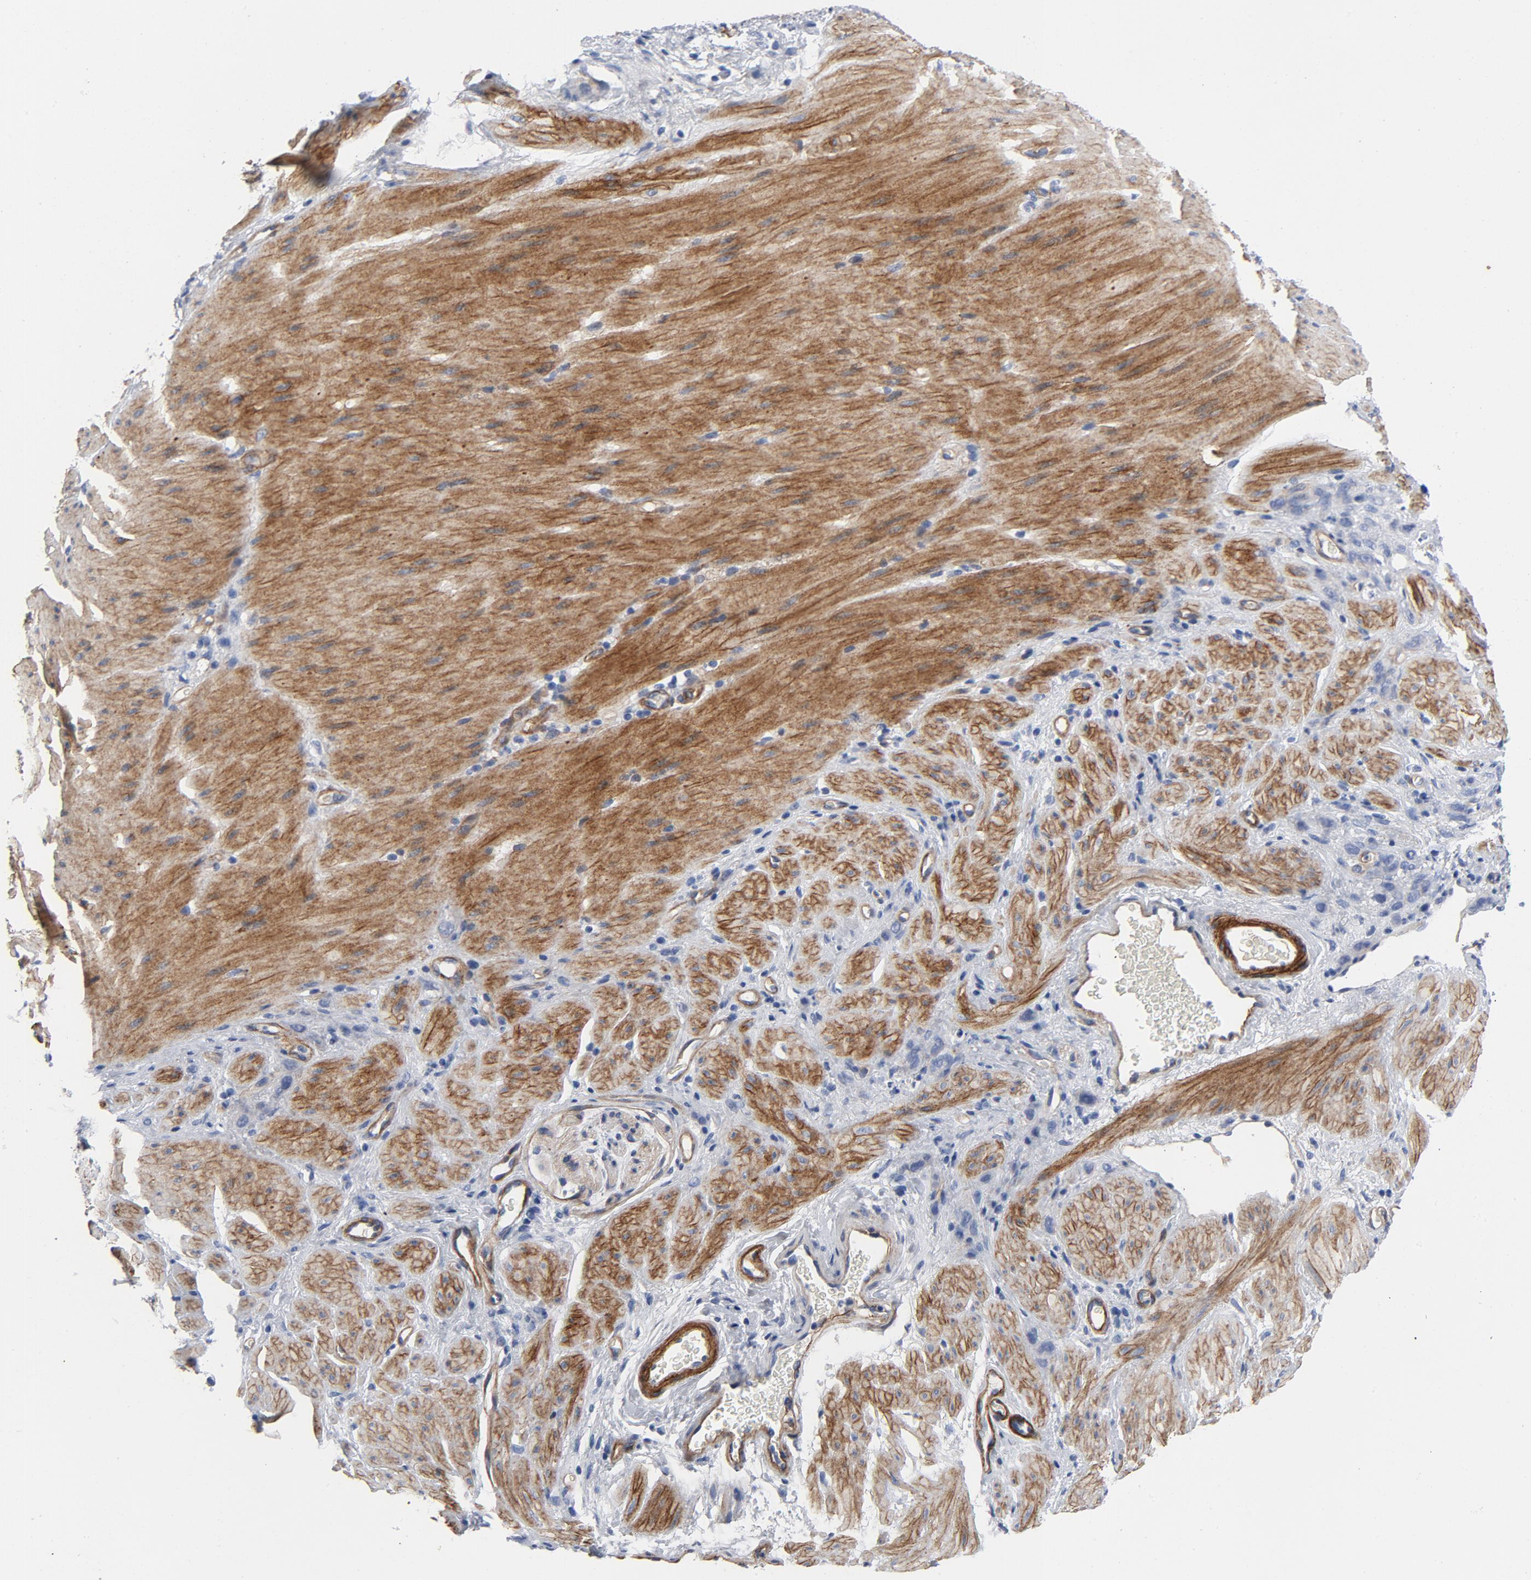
{"staining": {"intensity": "negative", "quantity": "none", "location": "none"}, "tissue": "stomach cancer", "cell_type": "Tumor cells", "image_type": "cancer", "snomed": [{"axis": "morphology", "description": "Normal tissue, NOS"}, {"axis": "morphology", "description": "Adenocarcinoma, NOS"}, {"axis": "topography", "description": "Stomach"}], "caption": "An immunohistochemistry (IHC) micrograph of stomach cancer is shown. There is no staining in tumor cells of stomach cancer.", "gene": "LAMC1", "patient": {"sex": "male", "age": 82}}